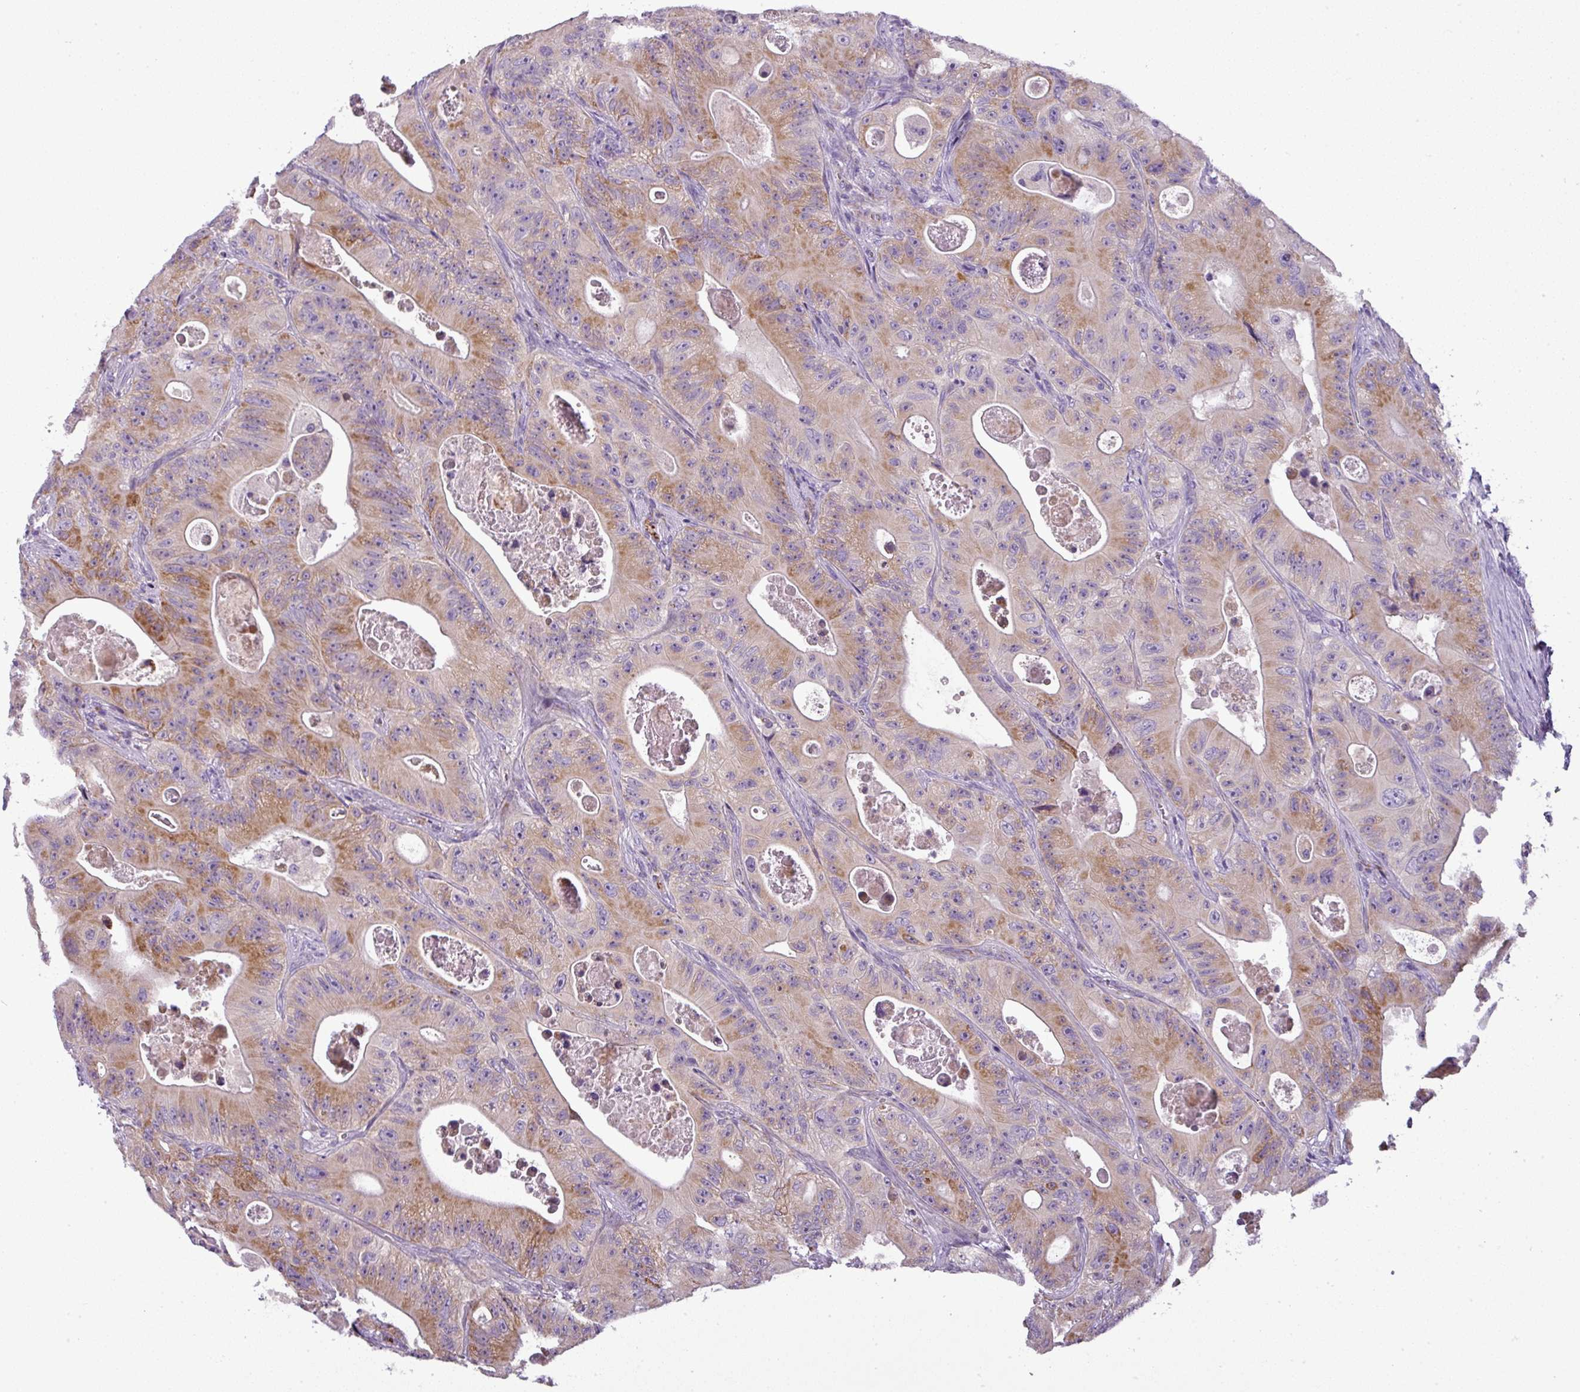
{"staining": {"intensity": "moderate", "quantity": "25%-75%", "location": "cytoplasmic/membranous"}, "tissue": "colorectal cancer", "cell_type": "Tumor cells", "image_type": "cancer", "snomed": [{"axis": "morphology", "description": "Adenocarcinoma, NOS"}, {"axis": "topography", "description": "Colon"}], "caption": "Immunohistochemical staining of colorectal cancer (adenocarcinoma) demonstrates medium levels of moderate cytoplasmic/membranous staining in approximately 25%-75% of tumor cells. (DAB IHC with brightfield microscopy, high magnification).", "gene": "PNMA6A", "patient": {"sex": "female", "age": 46}}